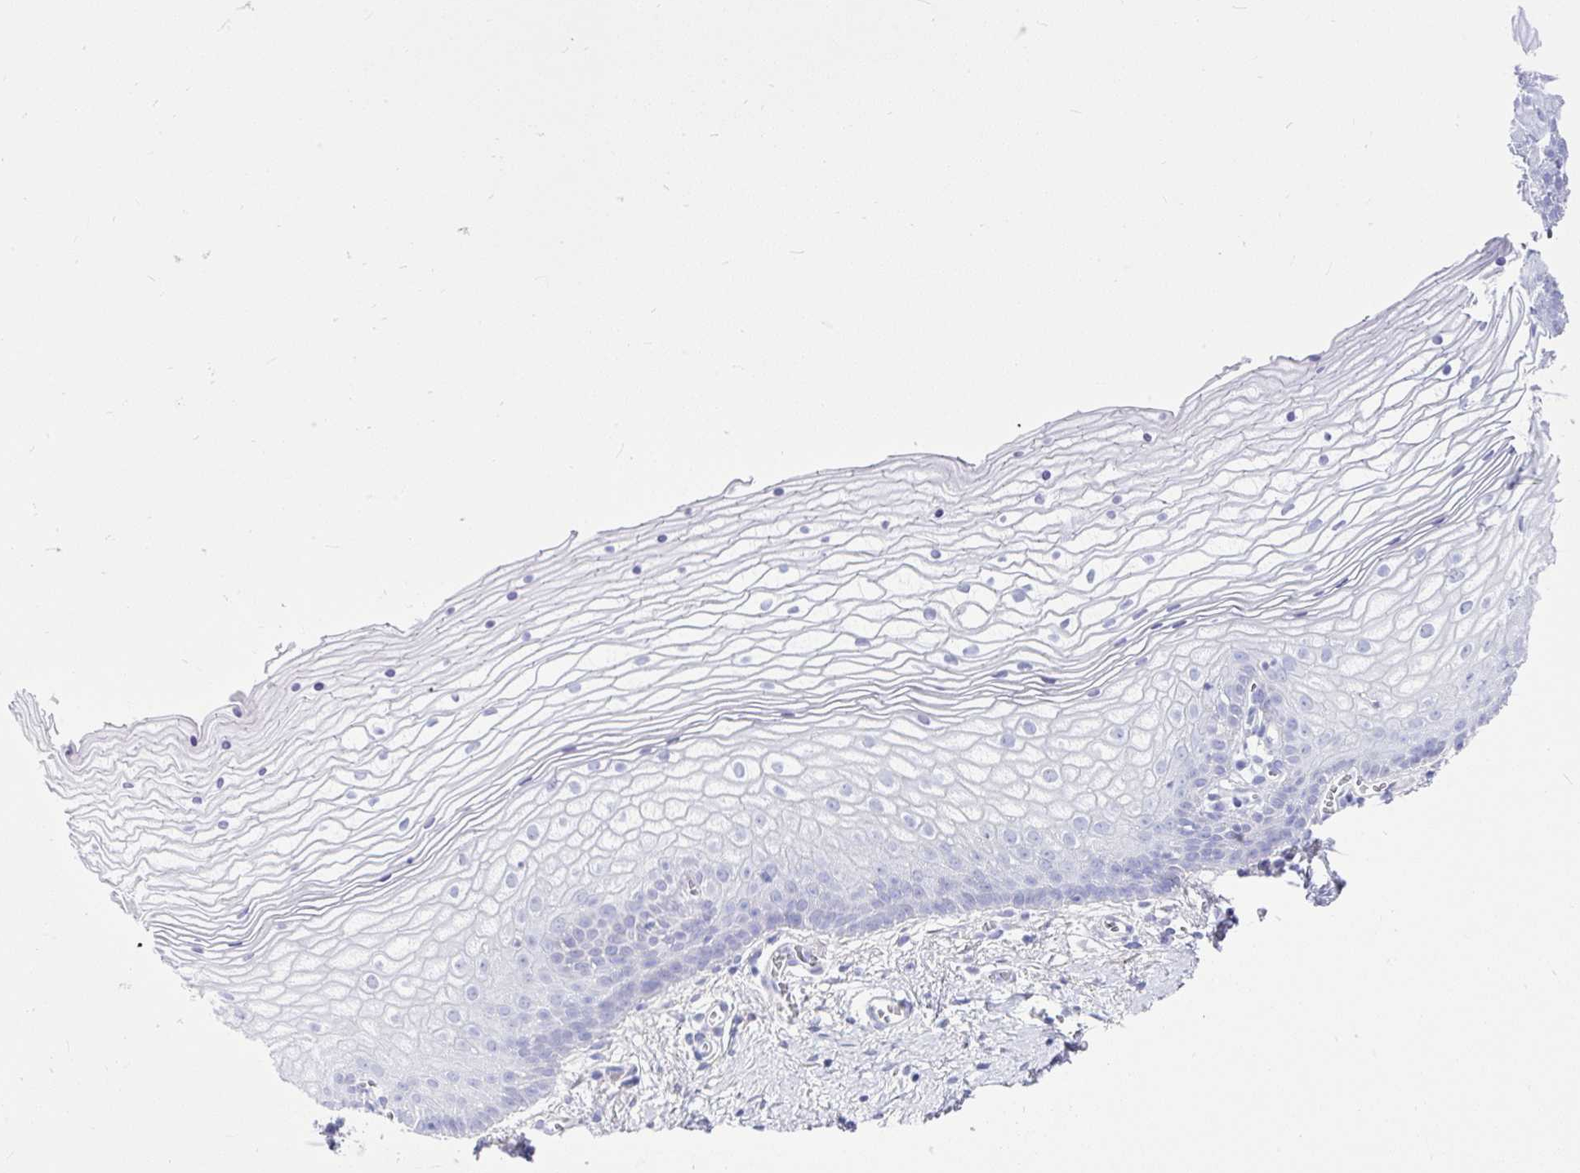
{"staining": {"intensity": "negative", "quantity": "none", "location": "none"}, "tissue": "vagina", "cell_type": "Squamous epithelial cells", "image_type": "normal", "snomed": [{"axis": "morphology", "description": "Normal tissue, NOS"}, {"axis": "topography", "description": "Vagina"}], "caption": "Human vagina stained for a protein using immunohistochemistry (IHC) reveals no staining in squamous epithelial cells.", "gene": "GRXCR2", "patient": {"sex": "female", "age": 56}}